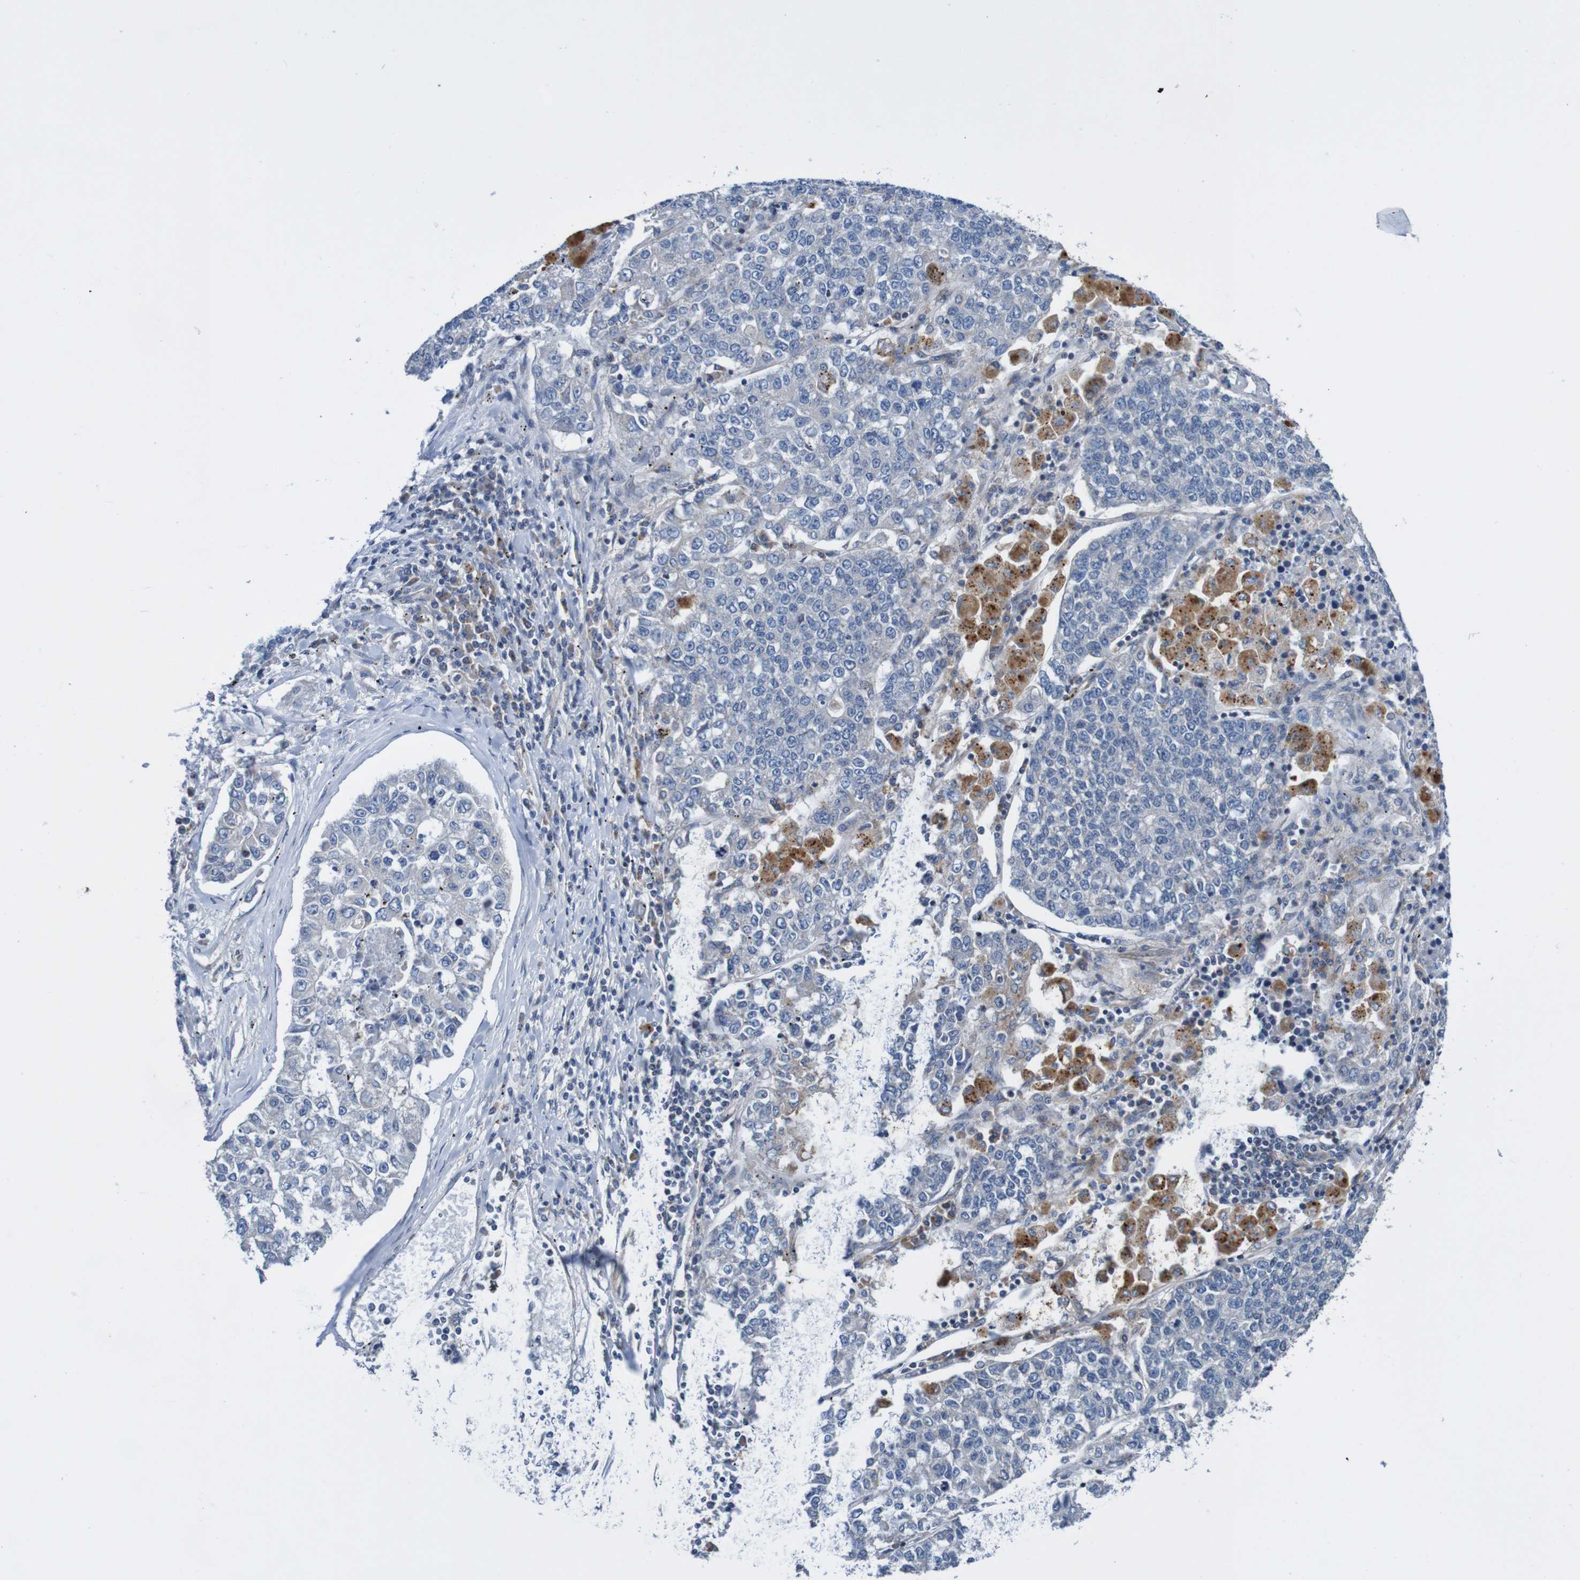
{"staining": {"intensity": "negative", "quantity": "none", "location": "none"}, "tissue": "lung cancer", "cell_type": "Tumor cells", "image_type": "cancer", "snomed": [{"axis": "morphology", "description": "Adenocarcinoma, NOS"}, {"axis": "topography", "description": "Lung"}], "caption": "Tumor cells are negative for protein expression in human lung adenocarcinoma.", "gene": "CPED1", "patient": {"sex": "male", "age": 49}}